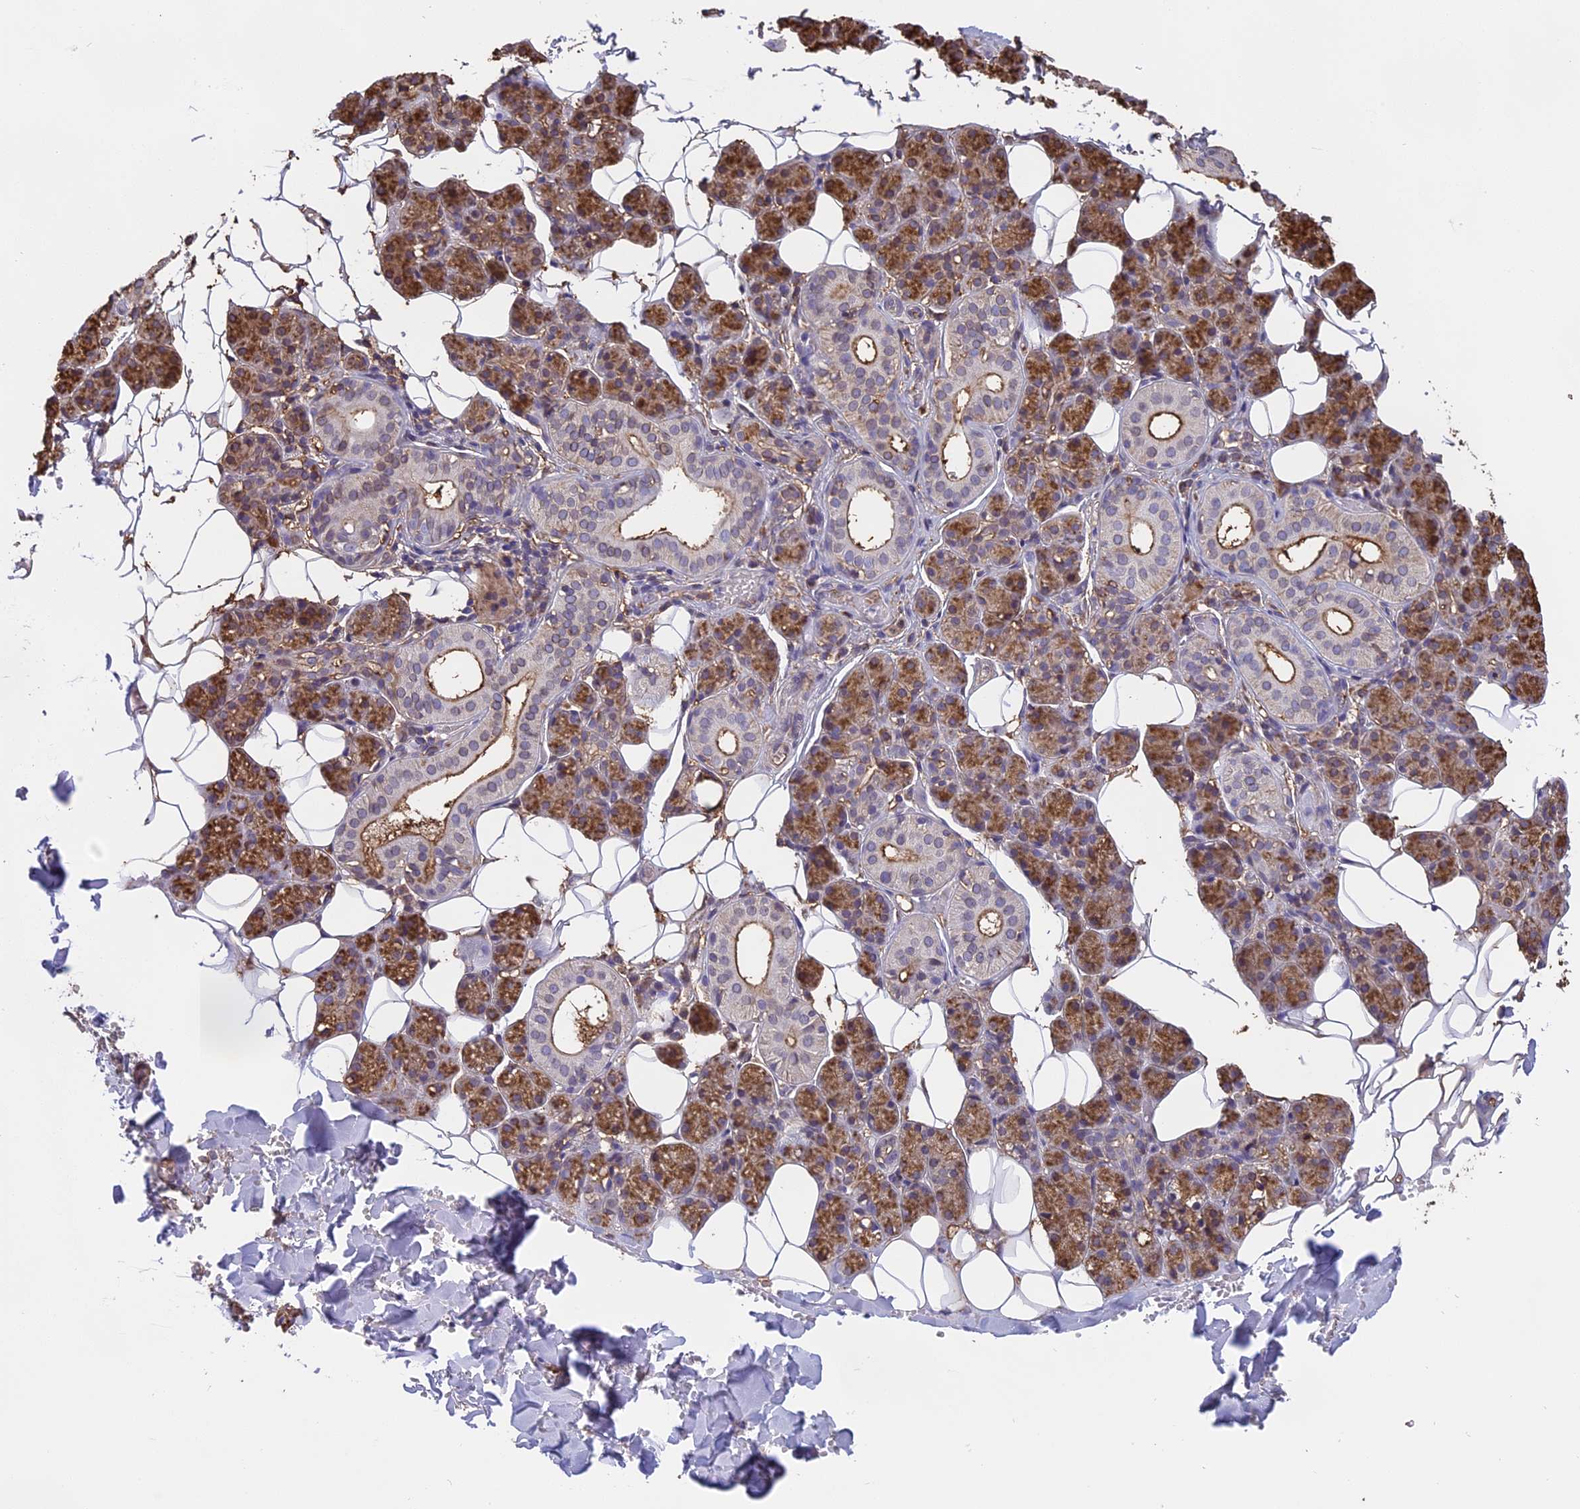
{"staining": {"intensity": "moderate", "quantity": ">75%", "location": "cytoplasmic/membranous"}, "tissue": "salivary gland", "cell_type": "Glandular cells", "image_type": "normal", "snomed": [{"axis": "morphology", "description": "Normal tissue, NOS"}, {"axis": "topography", "description": "Salivary gland"}], "caption": "Salivary gland stained for a protein (brown) displays moderate cytoplasmic/membranous positive staining in about >75% of glandular cells.", "gene": "TMEM255B", "patient": {"sex": "female", "age": 33}}